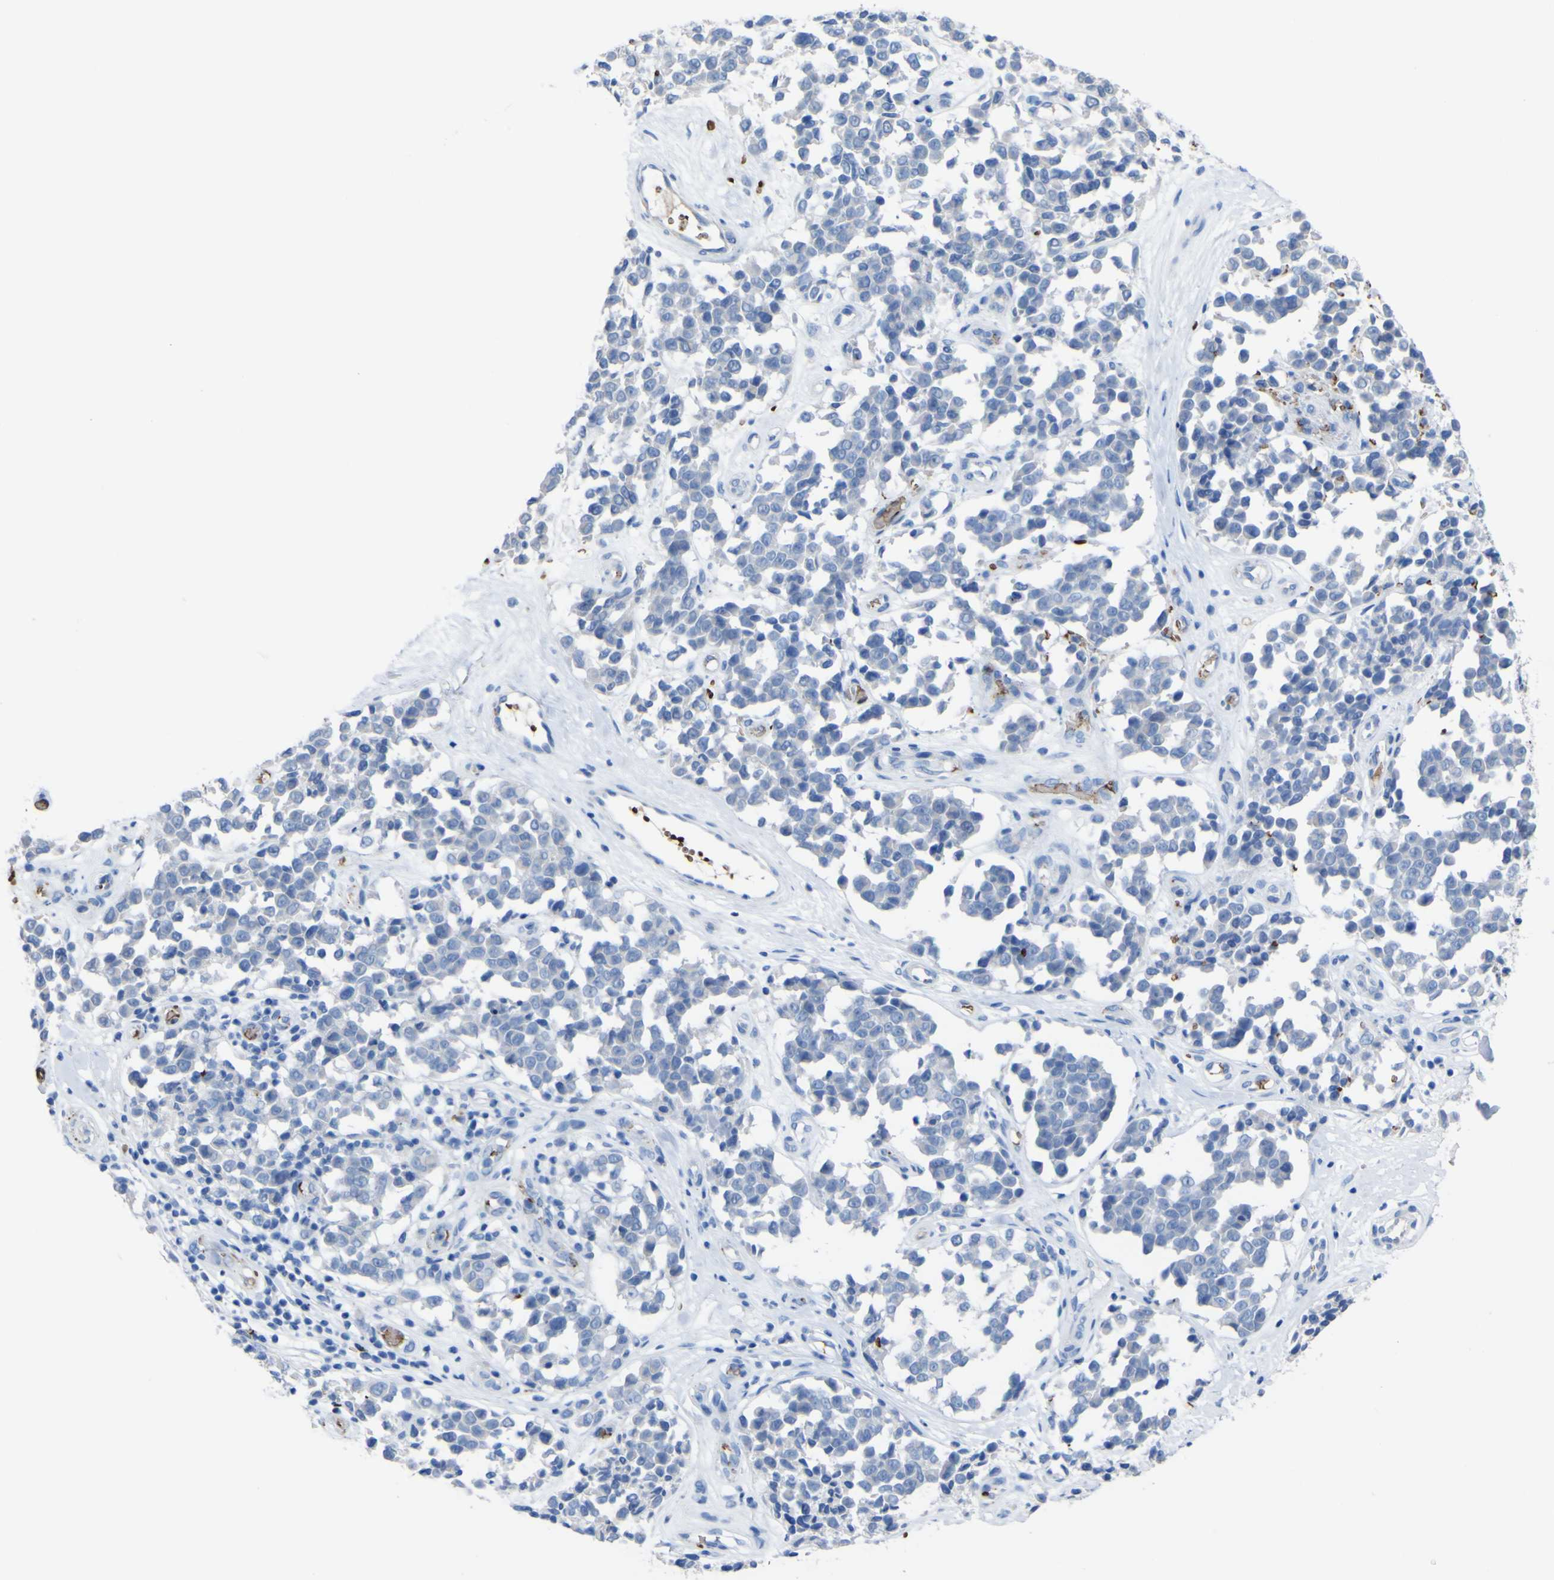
{"staining": {"intensity": "negative", "quantity": "none", "location": "none"}, "tissue": "melanoma", "cell_type": "Tumor cells", "image_type": "cancer", "snomed": [{"axis": "morphology", "description": "Malignant melanoma, NOS"}, {"axis": "topography", "description": "Skin"}], "caption": "Immunohistochemistry of melanoma shows no expression in tumor cells.", "gene": "GCM1", "patient": {"sex": "female", "age": 64}}